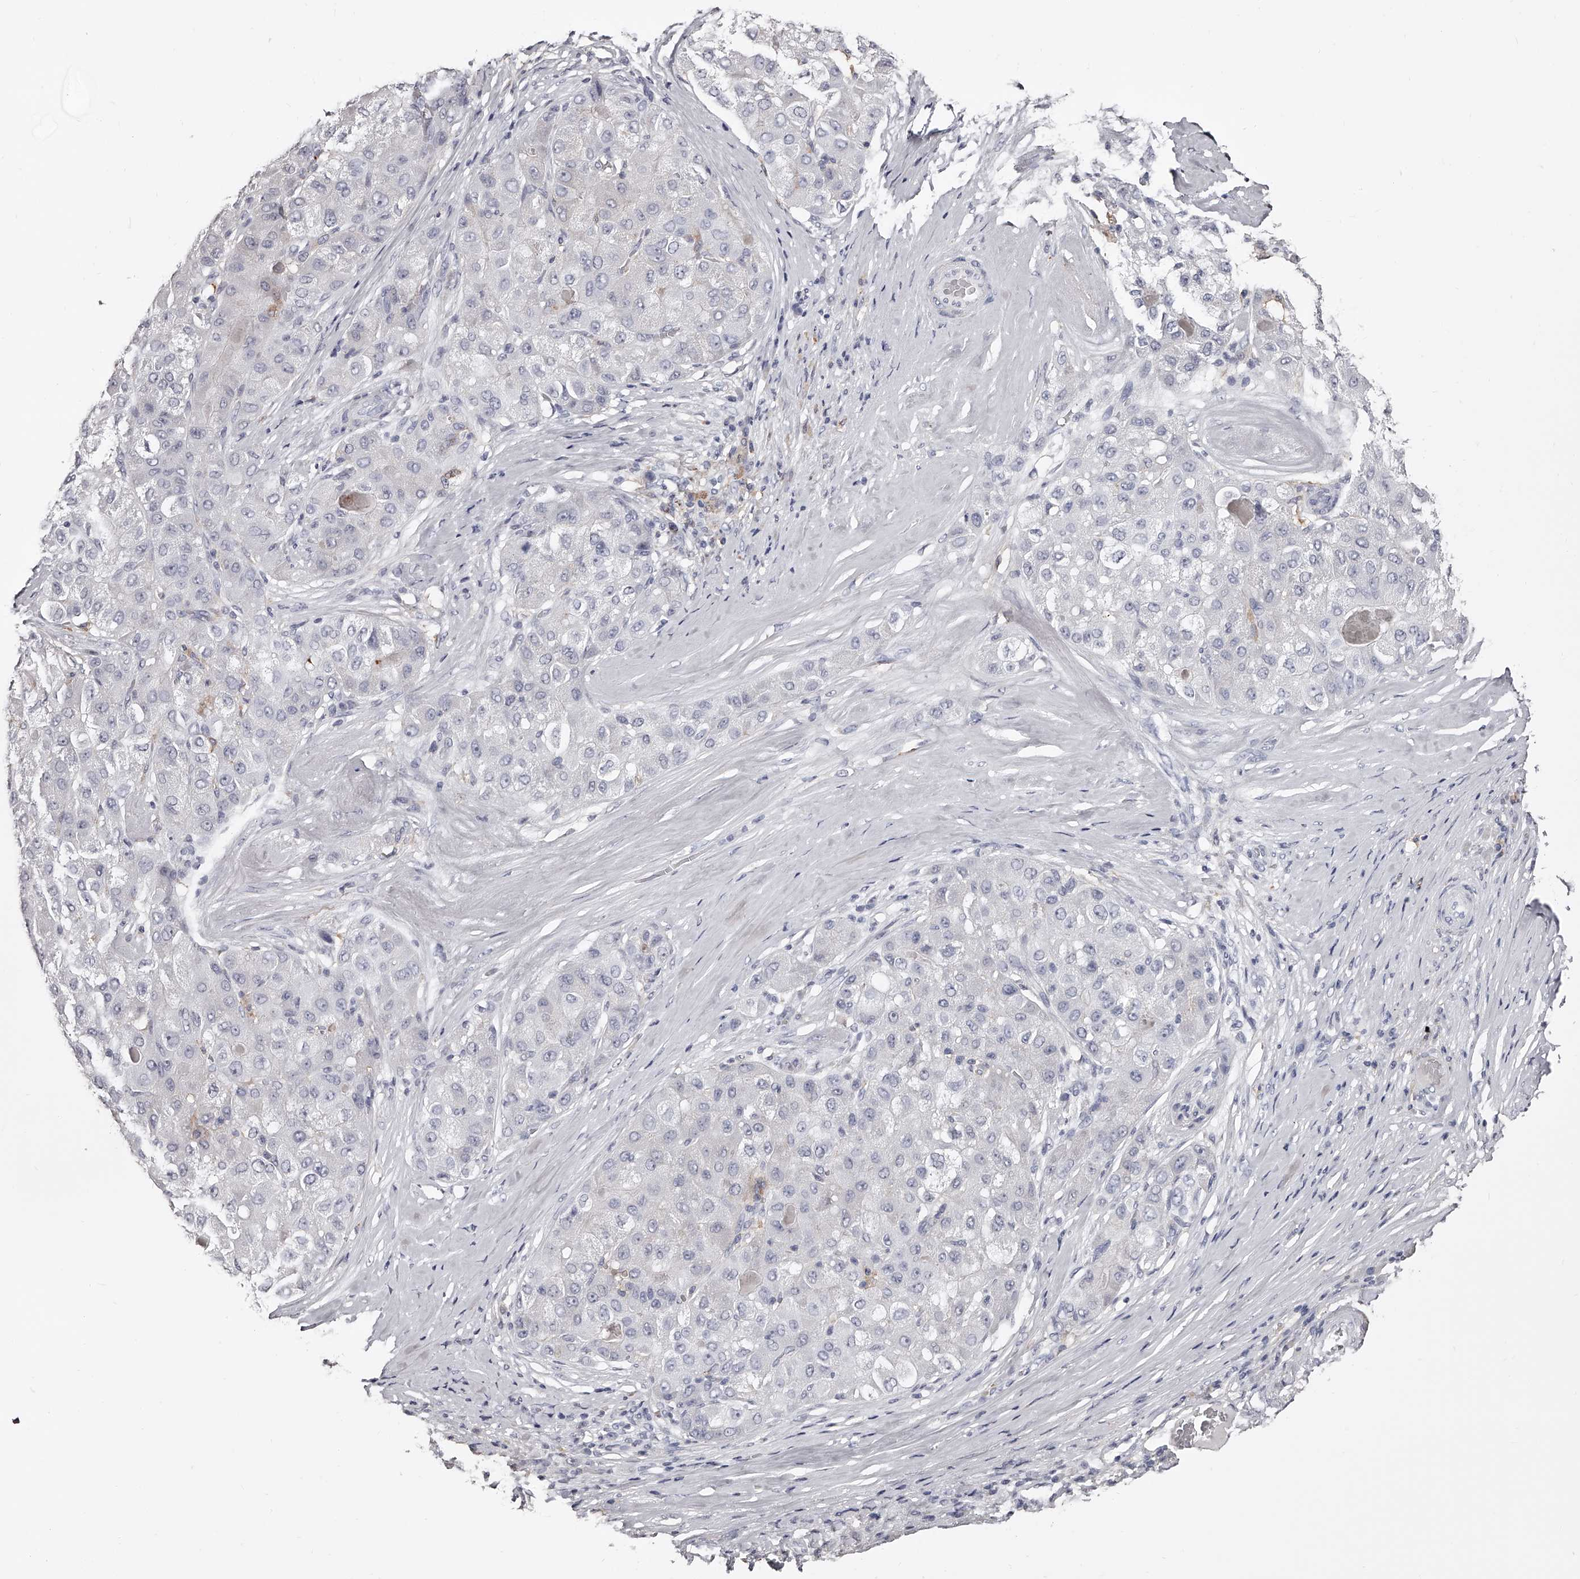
{"staining": {"intensity": "negative", "quantity": "none", "location": "none"}, "tissue": "liver cancer", "cell_type": "Tumor cells", "image_type": "cancer", "snomed": [{"axis": "morphology", "description": "Carcinoma, Hepatocellular, NOS"}, {"axis": "topography", "description": "Liver"}], "caption": "The immunohistochemistry photomicrograph has no significant positivity in tumor cells of hepatocellular carcinoma (liver) tissue.", "gene": "PACSIN1", "patient": {"sex": "male", "age": 80}}